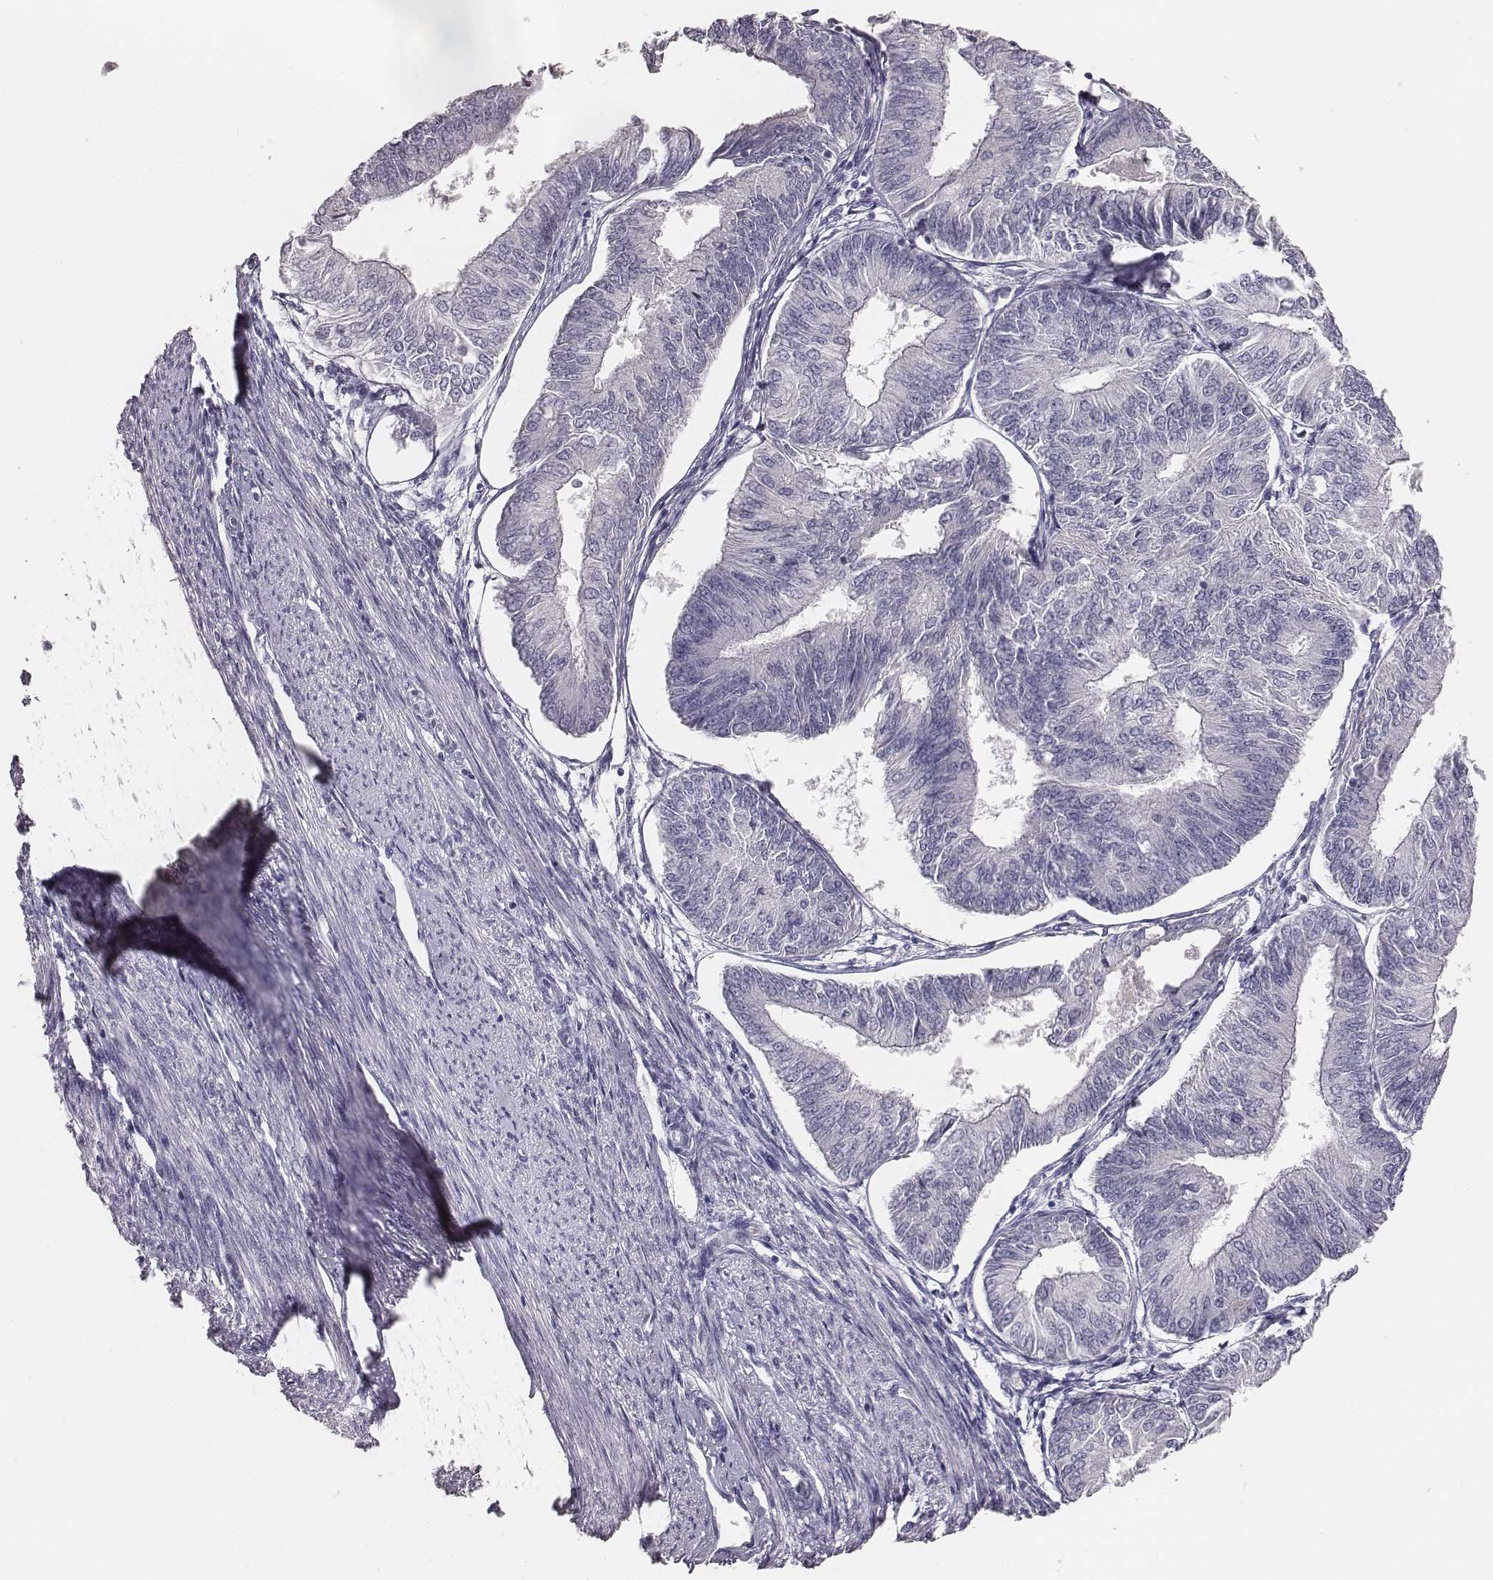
{"staining": {"intensity": "negative", "quantity": "none", "location": "none"}, "tissue": "endometrial cancer", "cell_type": "Tumor cells", "image_type": "cancer", "snomed": [{"axis": "morphology", "description": "Adenocarcinoma, NOS"}, {"axis": "topography", "description": "Endometrium"}], "caption": "Micrograph shows no significant protein positivity in tumor cells of endometrial cancer. The staining is performed using DAB (3,3'-diaminobenzidine) brown chromogen with nuclei counter-stained in using hematoxylin.", "gene": "MYH6", "patient": {"sex": "female", "age": 58}}